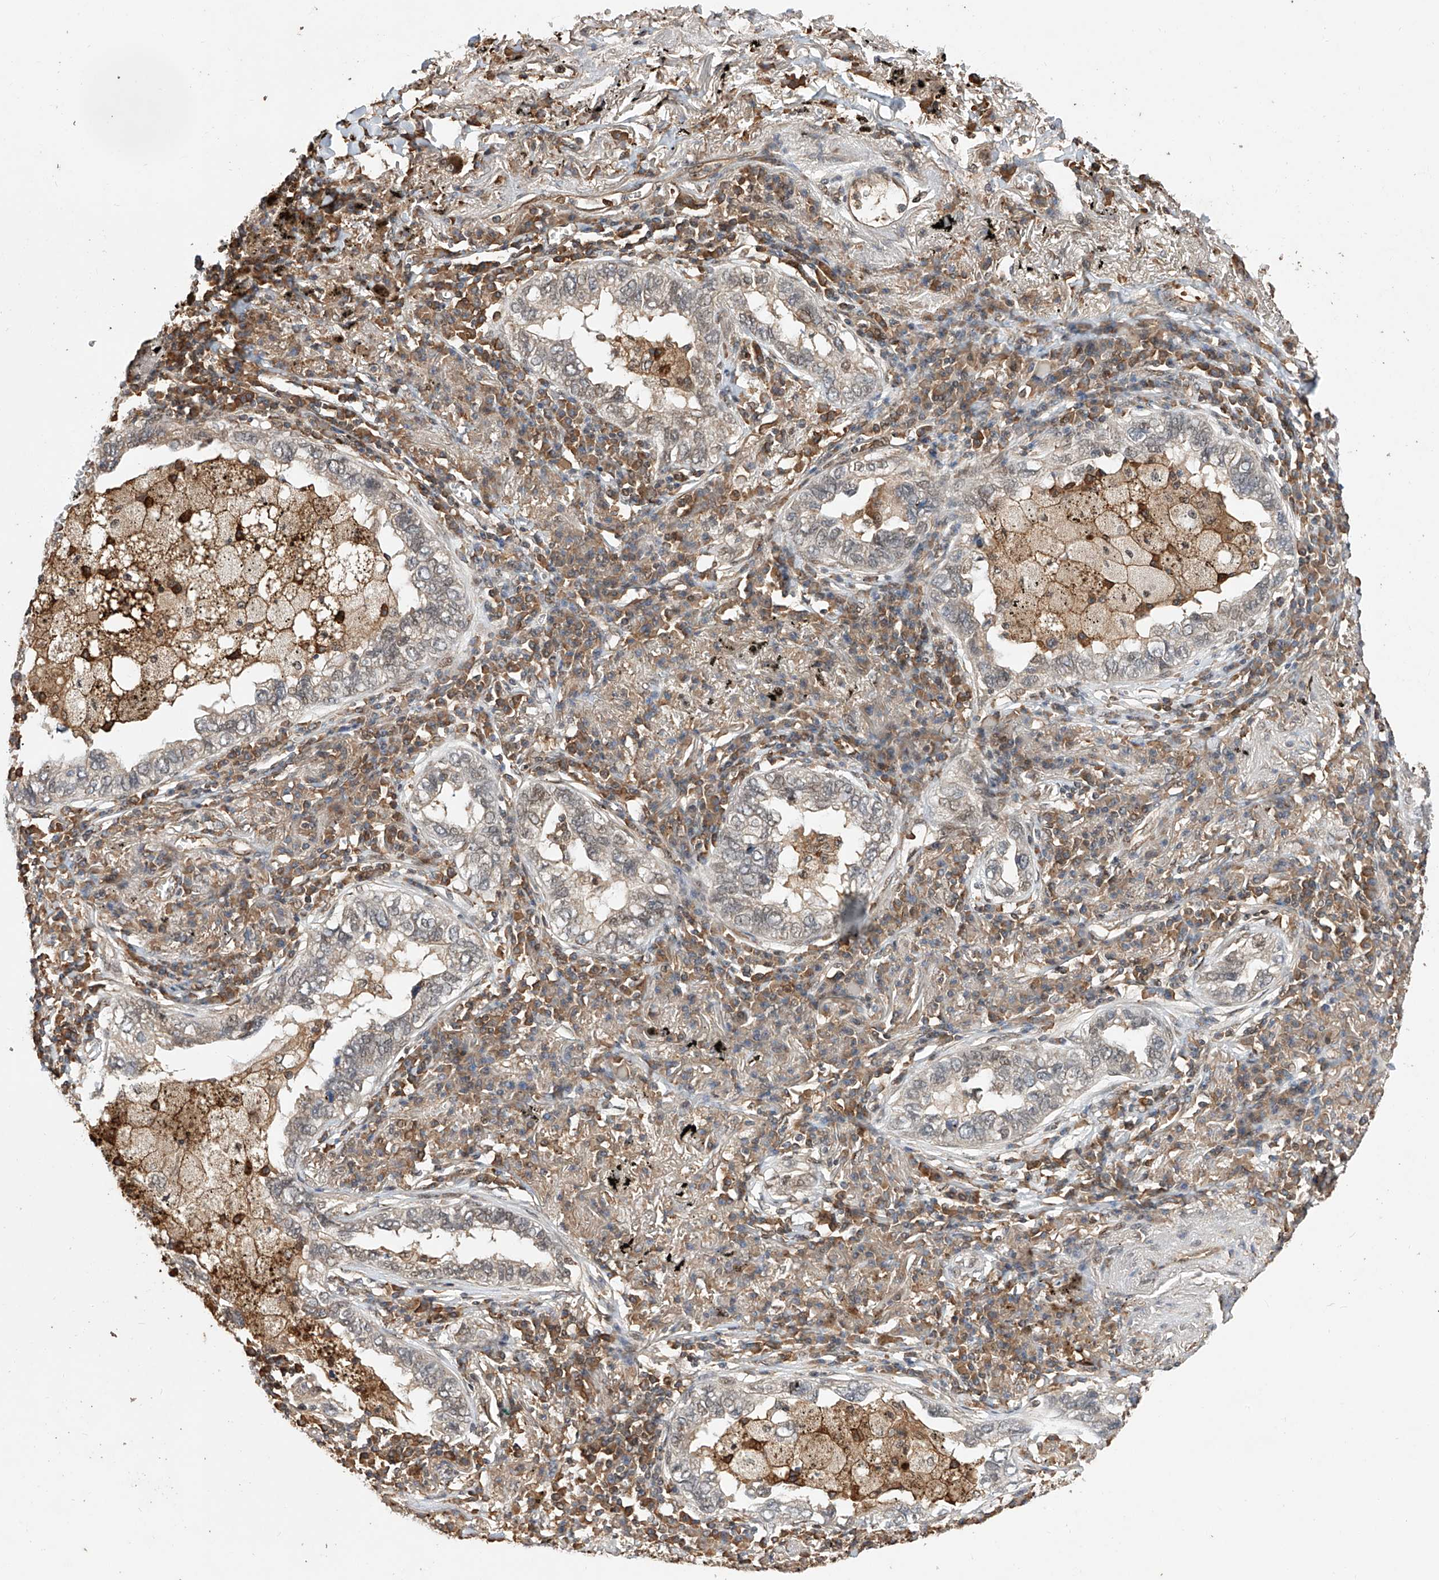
{"staining": {"intensity": "negative", "quantity": "none", "location": "none"}, "tissue": "lung cancer", "cell_type": "Tumor cells", "image_type": "cancer", "snomed": [{"axis": "morphology", "description": "Adenocarcinoma, NOS"}, {"axis": "topography", "description": "Lung"}], "caption": "This is an immunohistochemistry (IHC) image of human lung cancer. There is no expression in tumor cells.", "gene": "RILPL2", "patient": {"sex": "male", "age": 65}}